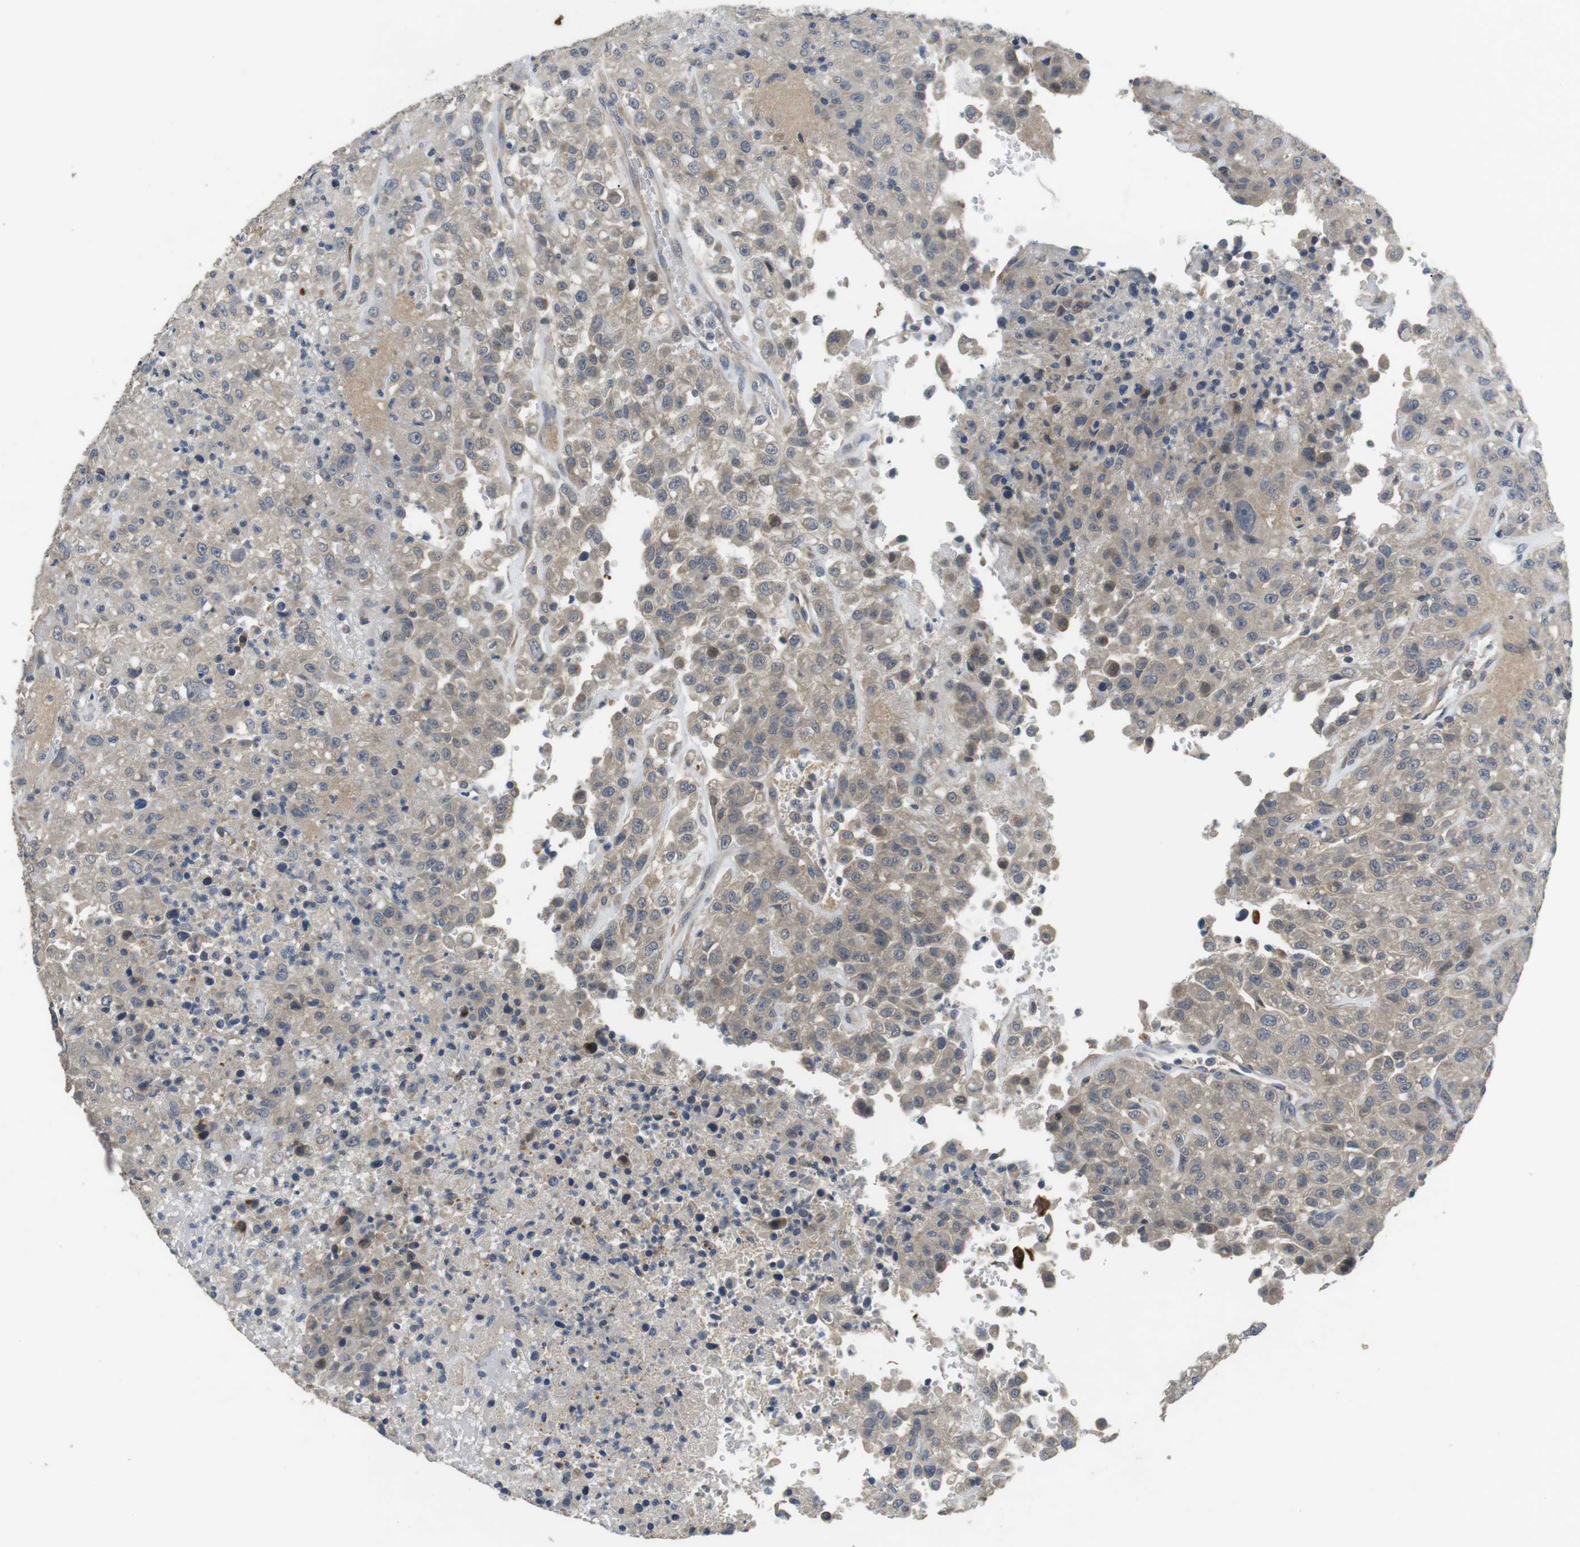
{"staining": {"intensity": "negative", "quantity": "none", "location": "none"}, "tissue": "urothelial cancer", "cell_type": "Tumor cells", "image_type": "cancer", "snomed": [{"axis": "morphology", "description": "Urothelial carcinoma, High grade"}, {"axis": "topography", "description": "Urinary bladder"}], "caption": "Immunohistochemistry (IHC) image of neoplastic tissue: urothelial cancer stained with DAB (3,3'-diaminobenzidine) shows no significant protein expression in tumor cells. (Stains: DAB immunohistochemistry with hematoxylin counter stain, Microscopy: brightfield microscopy at high magnification).", "gene": "ADGRL3", "patient": {"sex": "male", "age": 46}}